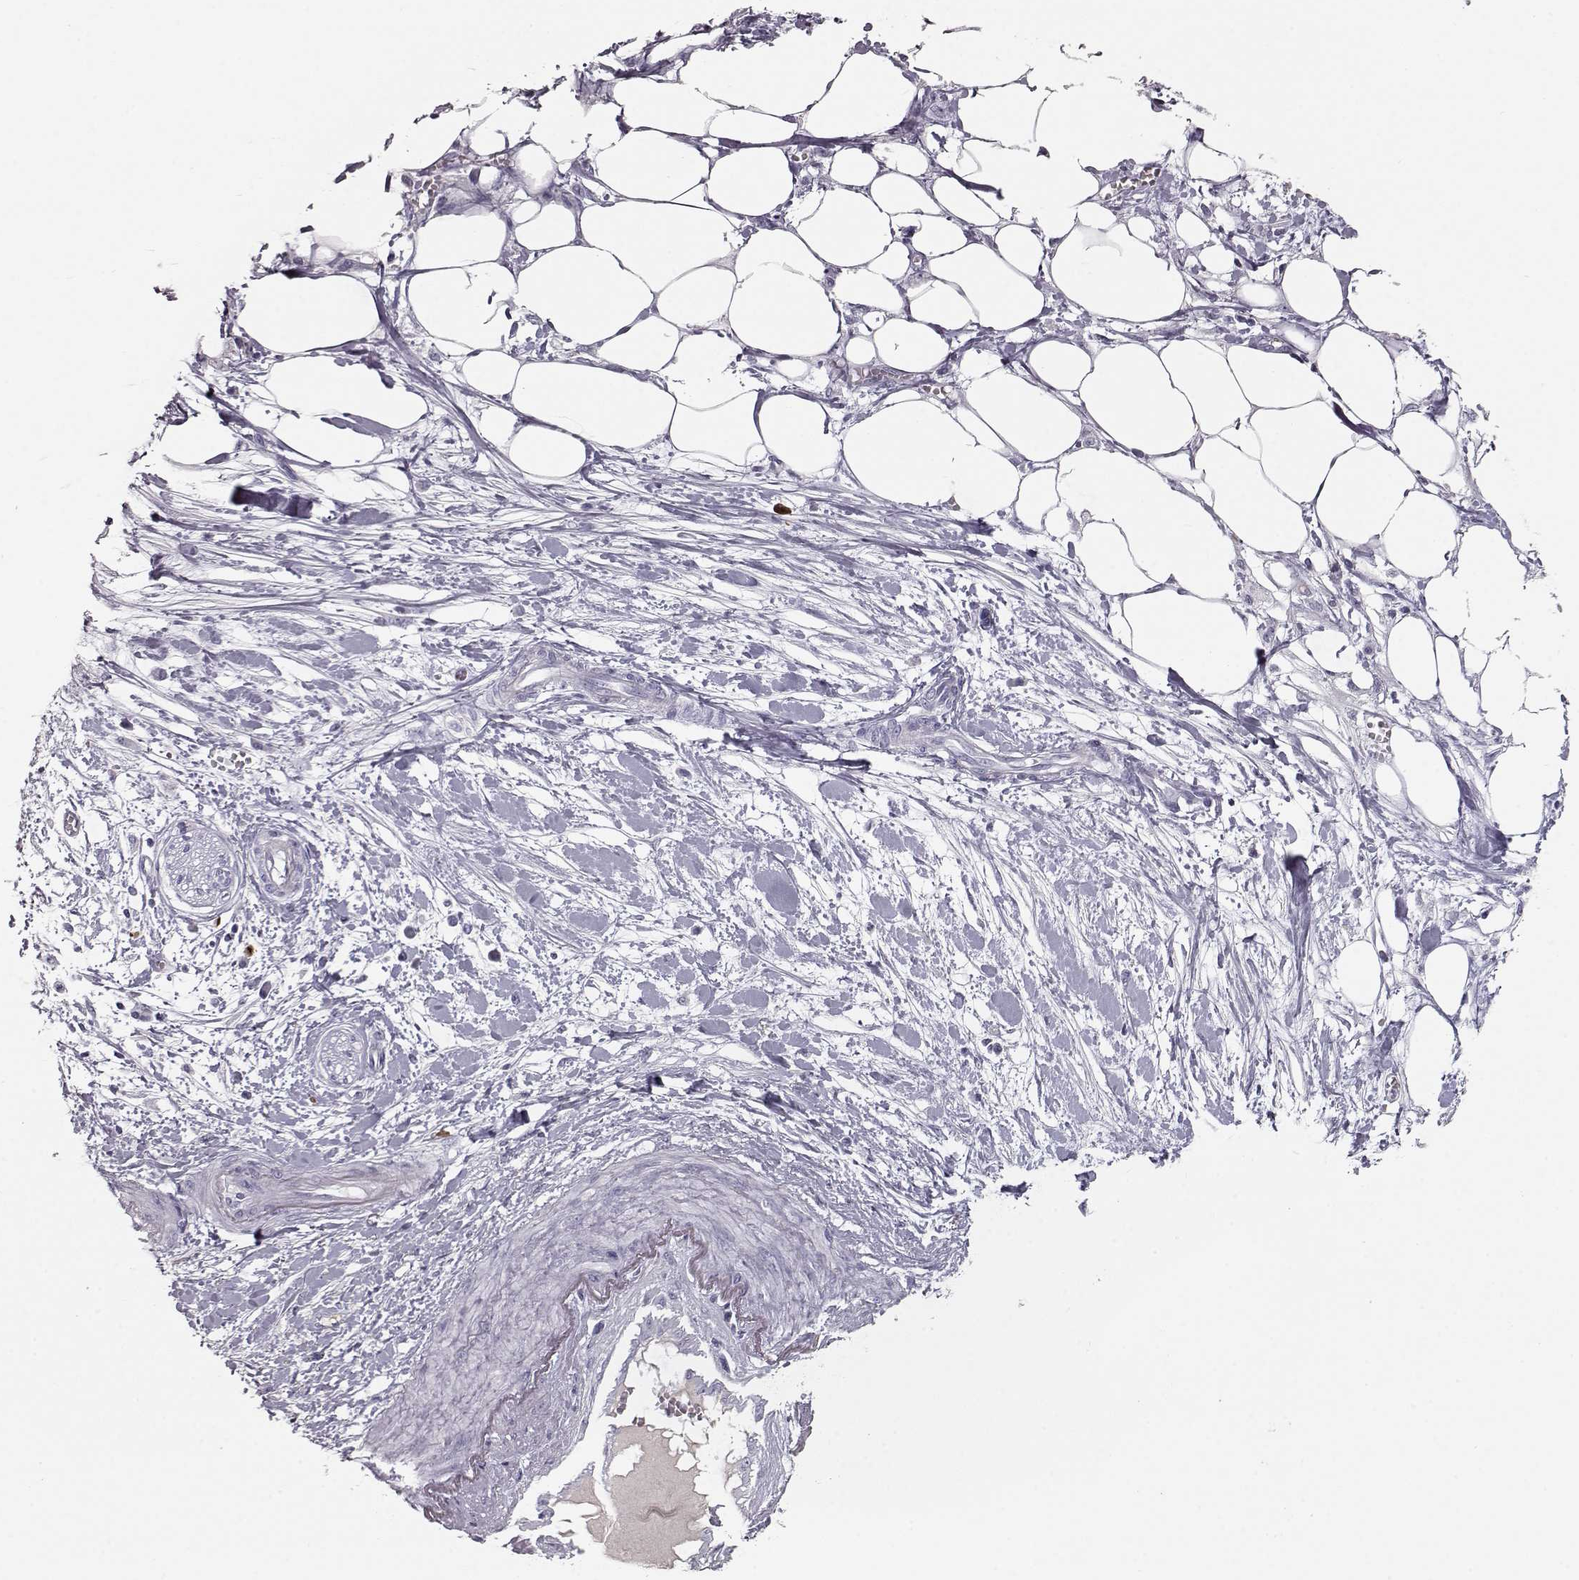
{"staining": {"intensity": "negative", "quantity": "none", "location": "none"}, "tissue": "pancreatic cancer", "cell_type": "Tumor cells", "image_type": "cancer", "snomed": [{"axis": "morphology", "description": "Normal tissue, NOS"}, {"axis": "morphology", "description": "Adenocarcinoma, NOS"}, {"axis": "topography", "description": "Lymph node"}, {"axis": "topography", "description": "Pancreas"}], "caption": "Pancreatic adenocarcinoma was stained to show a protein in brown. There is no significant positivity in tumor cells. (DAB immunohistochemistry (IHC) with hematoxylin counter stain).", "gene": "CCL19", "patient": {"sex": "female", "age": 58}}